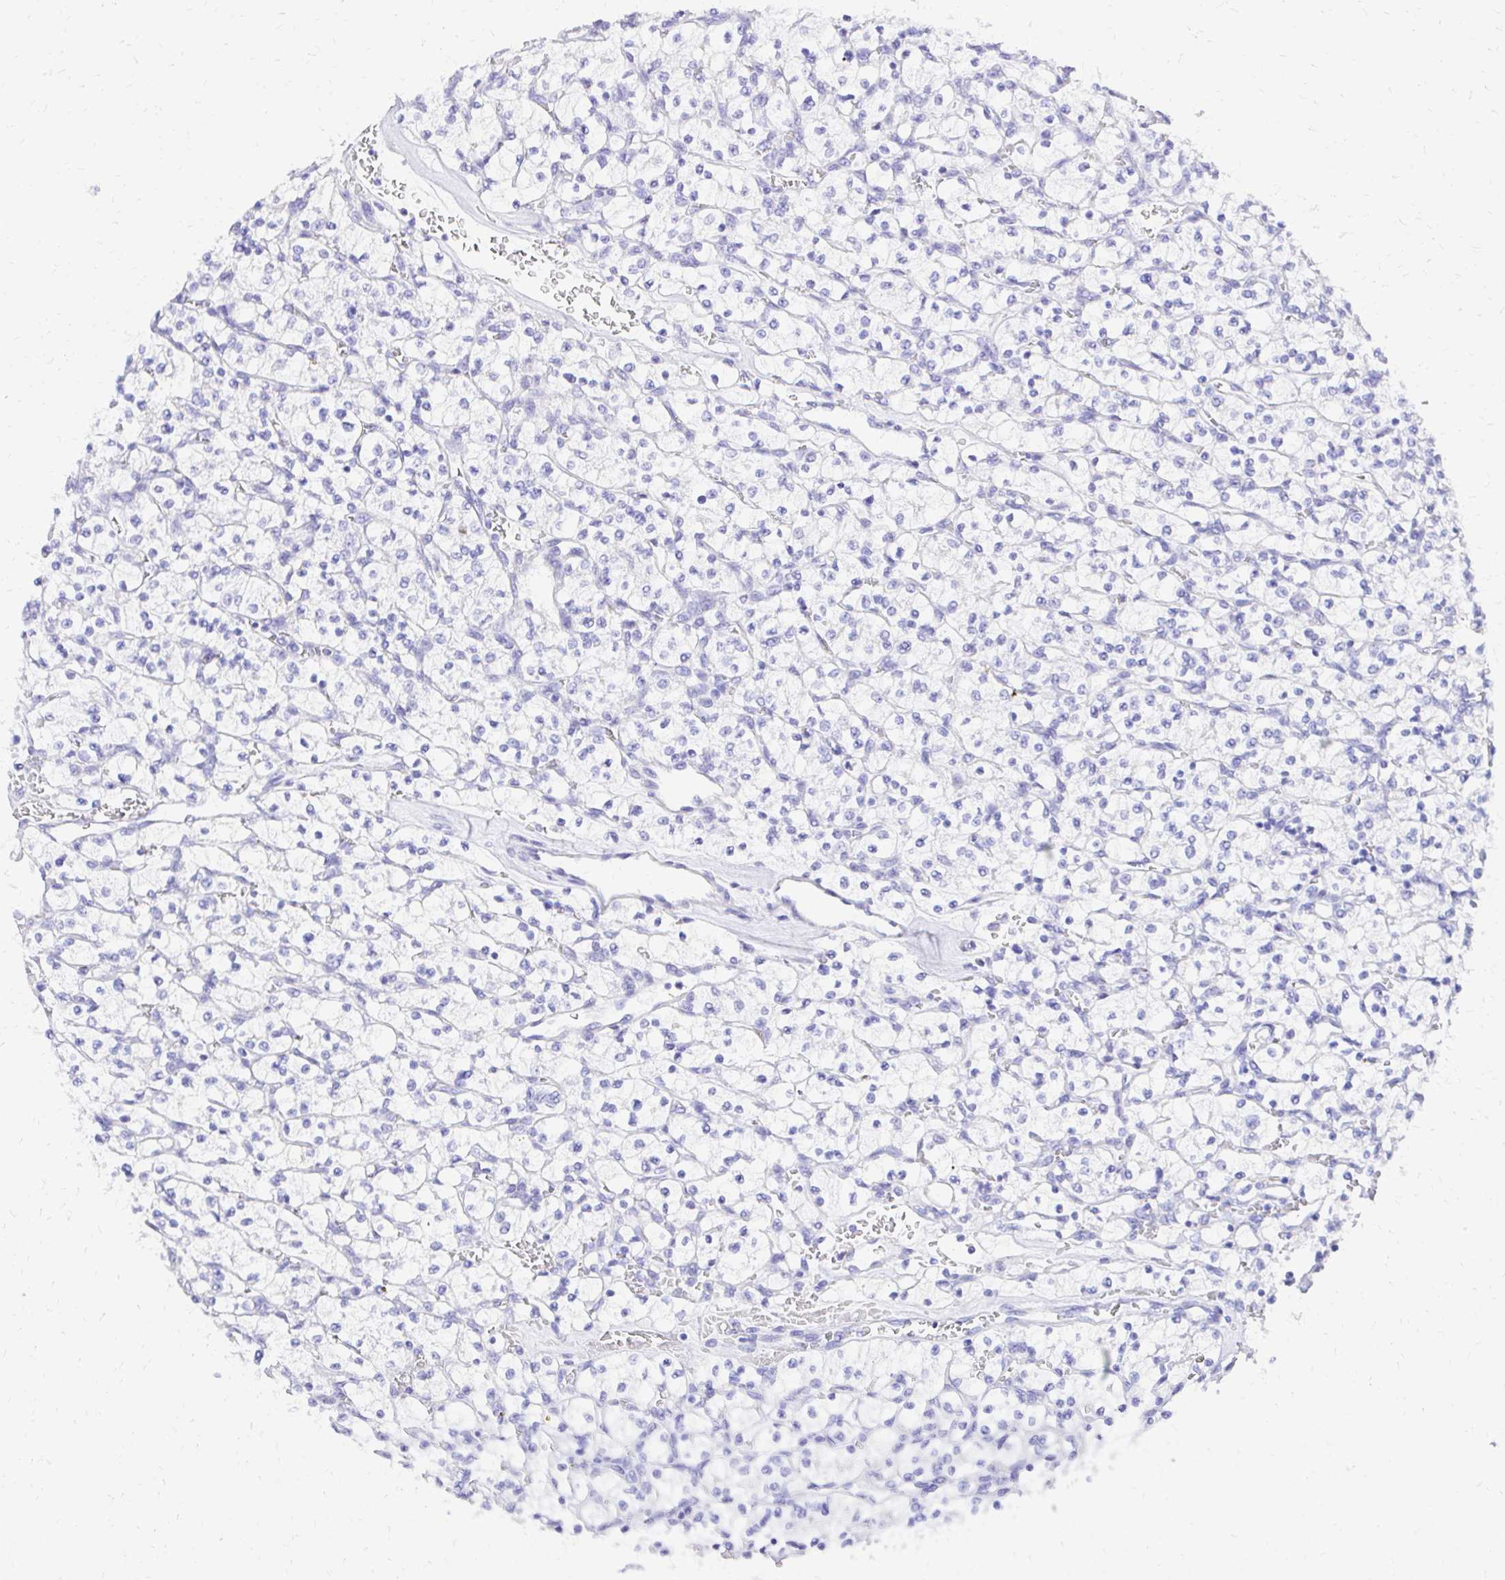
{"staining": {"intensity": "negative", "quantity": "none", "location": "none"}, "tissue": "renal cancer", "cell_type": "Tumor cells", "image_type": "cancer", "snomed": [{"axis": "morphology", "description": "Adenocarcinoma, NOS"}, {"axis": "topography", "description": "Kidney"}], "caption": "Renal cancer (adenocarcinoma) was stained to show a protein in brown. There is no significant positivity in tumor cells.", "gene": "S100G", "patient": {"sex": "female", "age": 64}}